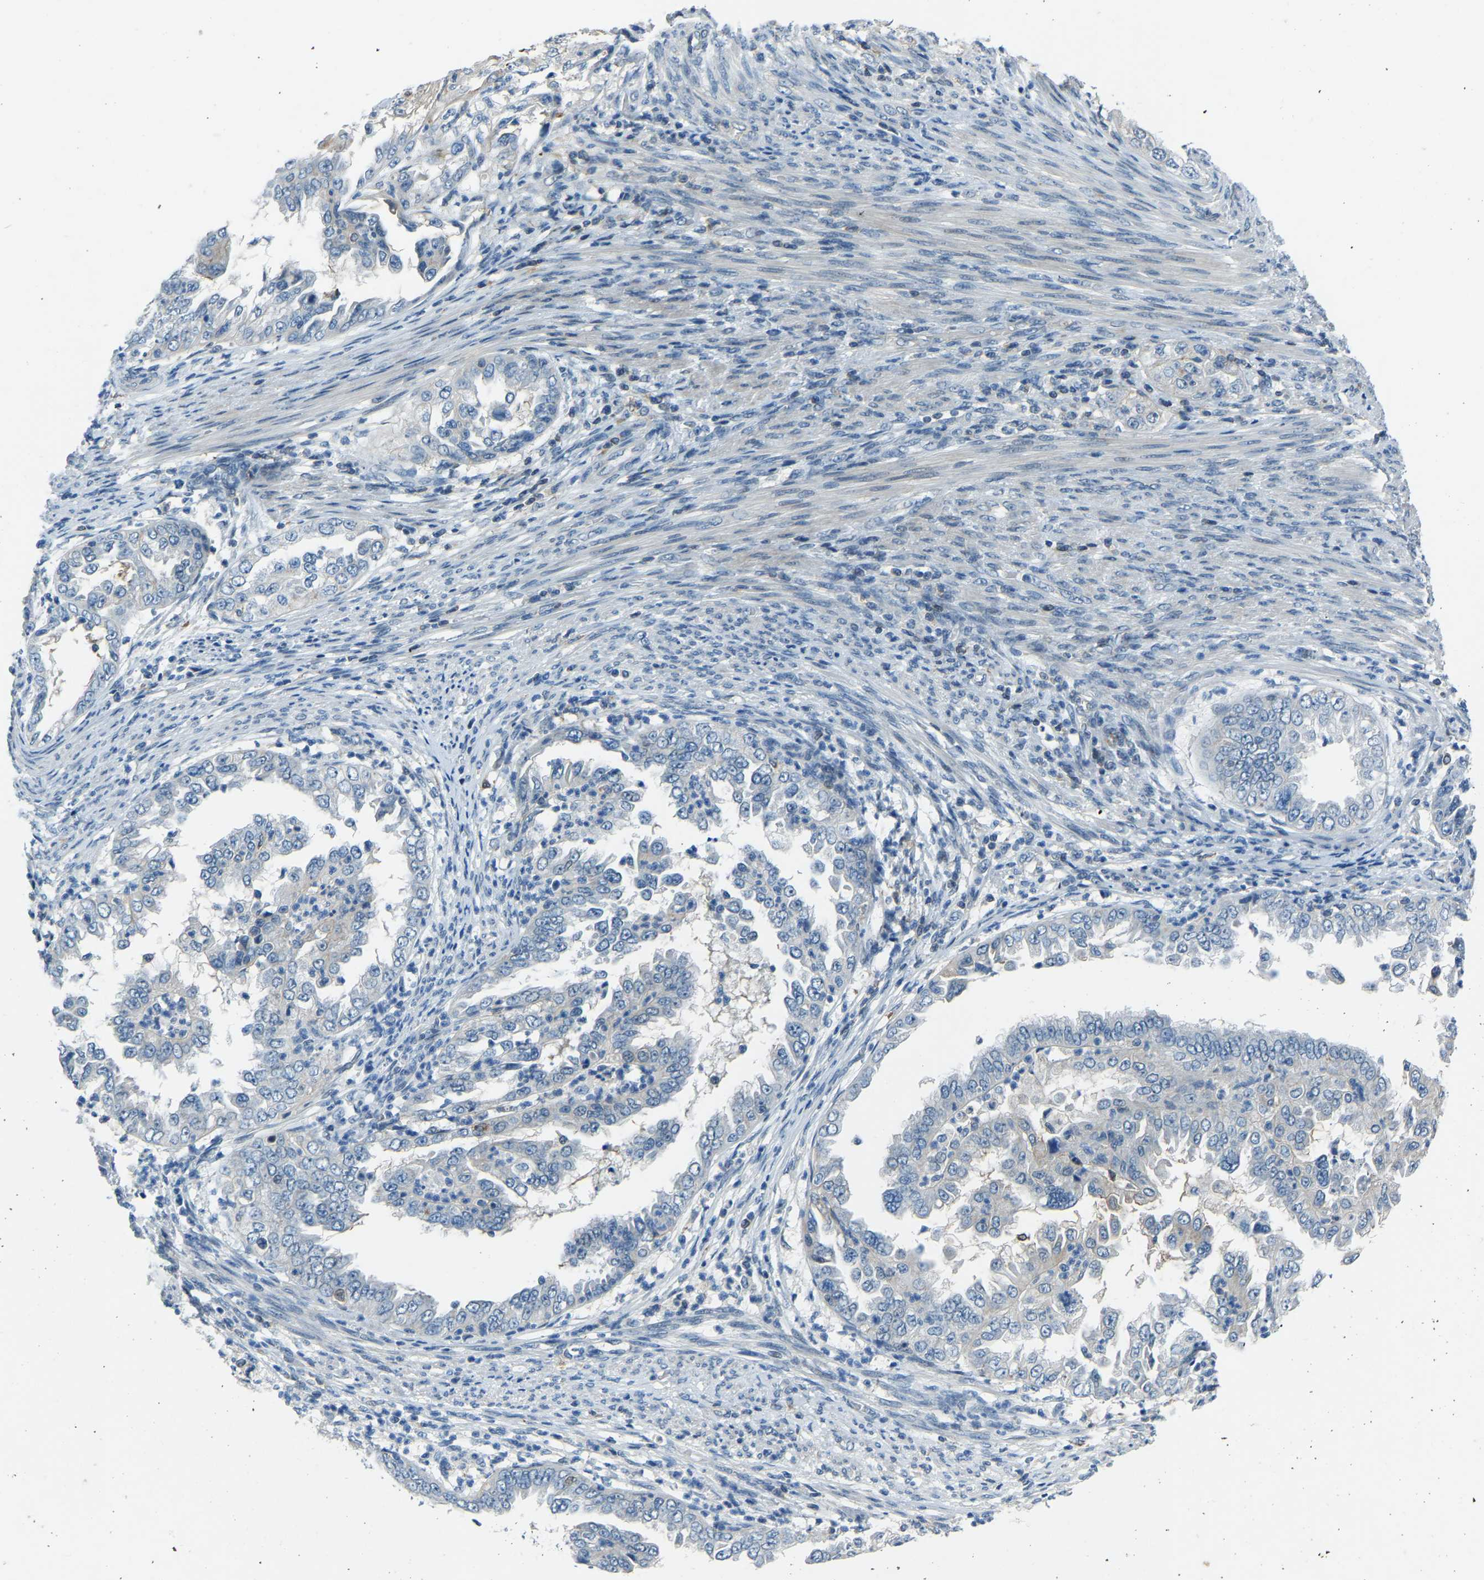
{"staining": {"intensity": "negative", "quantity": "none", "location": "none"}, "tissue": "endometrial cancer", "cell_type": "Tumor cells", "image_type": "cancer", "snomed": [{"axis": "morphology", "description": "Adenocarcinoma, NOS"}, {"axis": "topography", "description": "Endometrium"}], "caption": "There is no significant positivity in tumor cells of endometrial adenocarcinoma.", "gene": "XIRP1", "patient": {"sex": "female", "age": 85}}